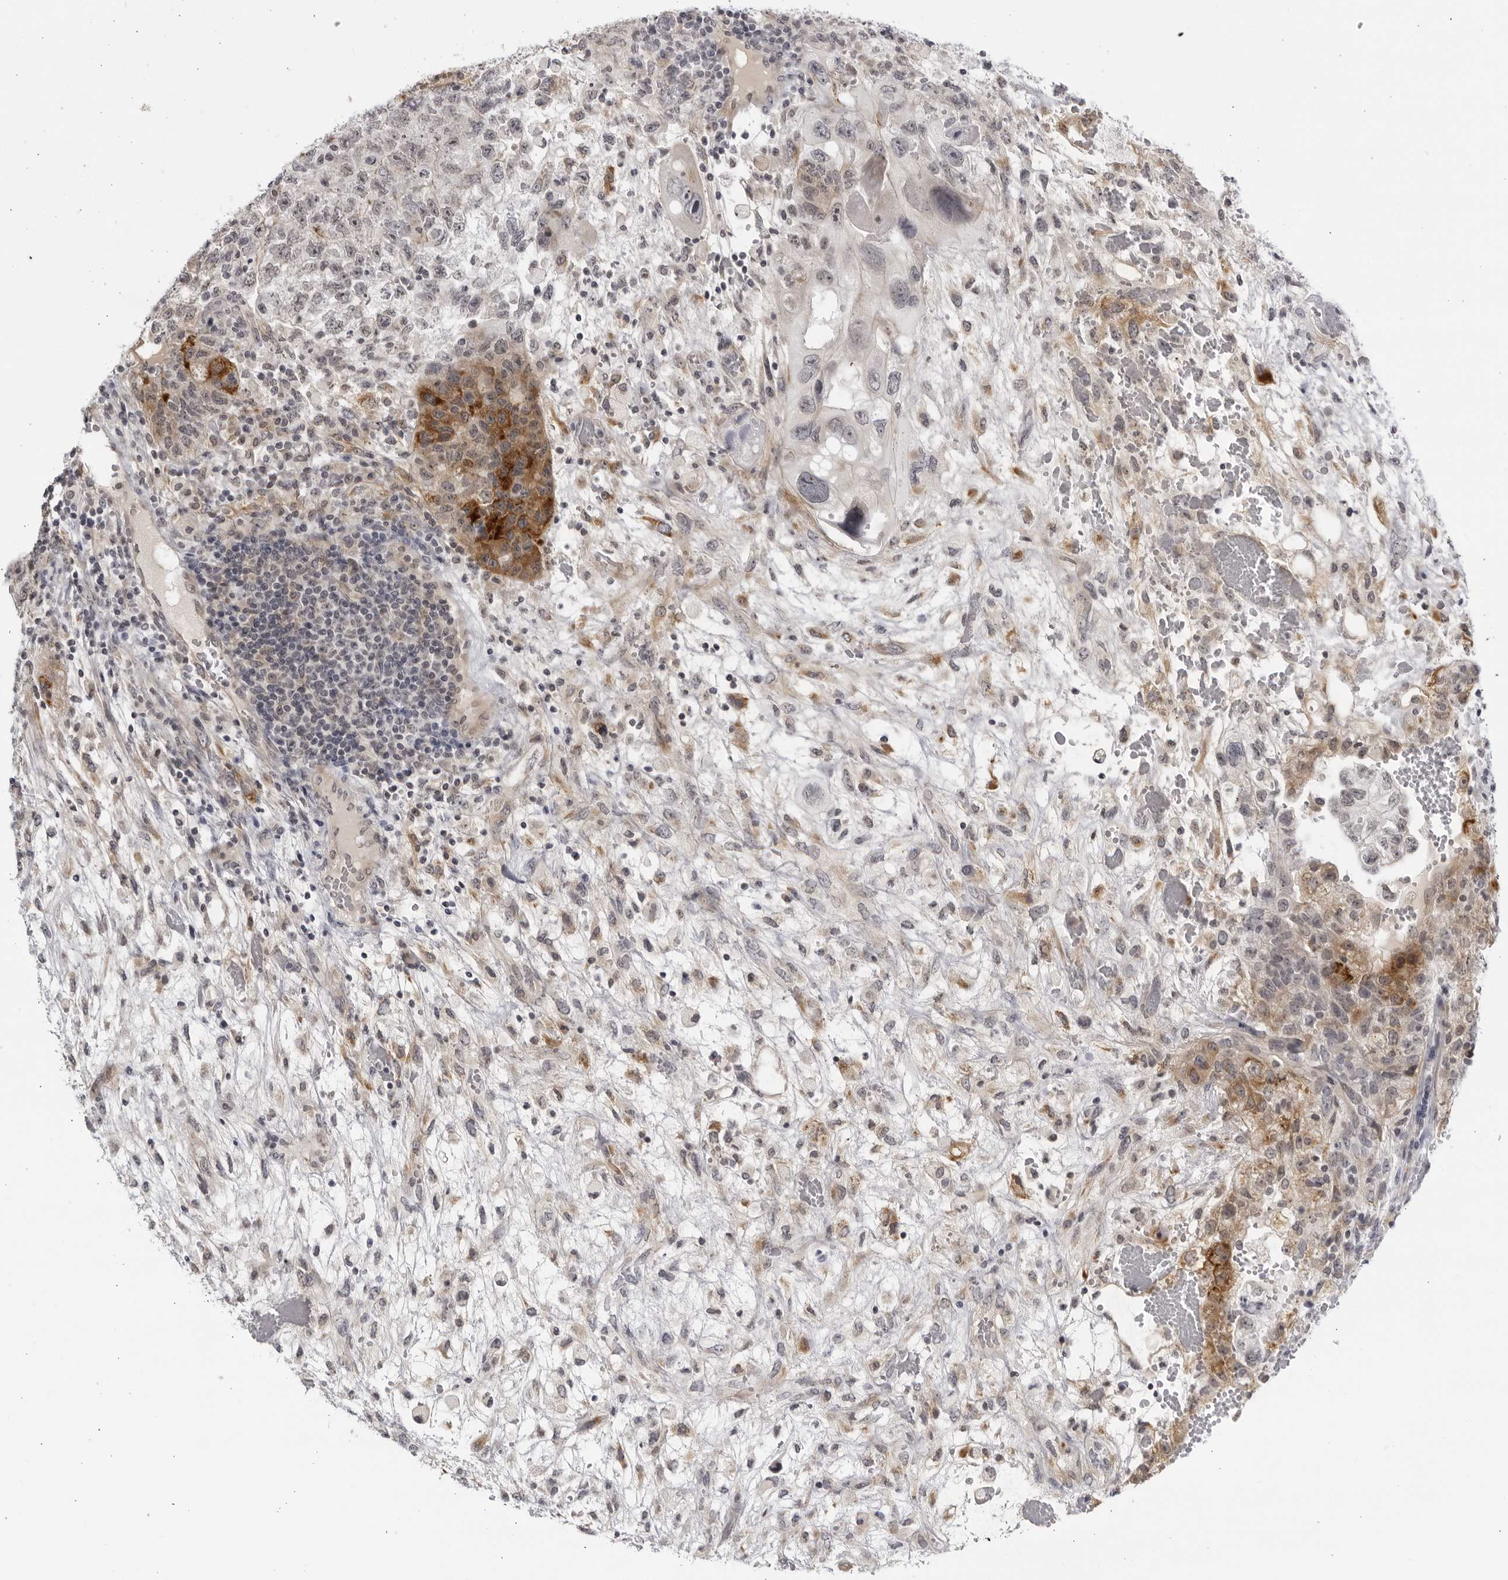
{"staining": {"intensity": "moderate", "quantity": "<25%", "location": "cytoplasmic/membranous"}, "tissue": "testis cancer", "cell_type": "Tumor cells", "image_type": "cancer", "snomed": [{"axis": "morphology", "description": "Carcinoma, Embryonal, NOS"}, {"axis": "topography", "description": "Testis"}], "caption": "Embryonal carcinoma (testis) tissue shows moderate cytoplasmic/membranous expression in approximately <25% of tumor cells (DAB IHC with brightfield microscopy, high magnification).", "gene": "CNBD1", "patient": {"sex": "male", "age": 36}}